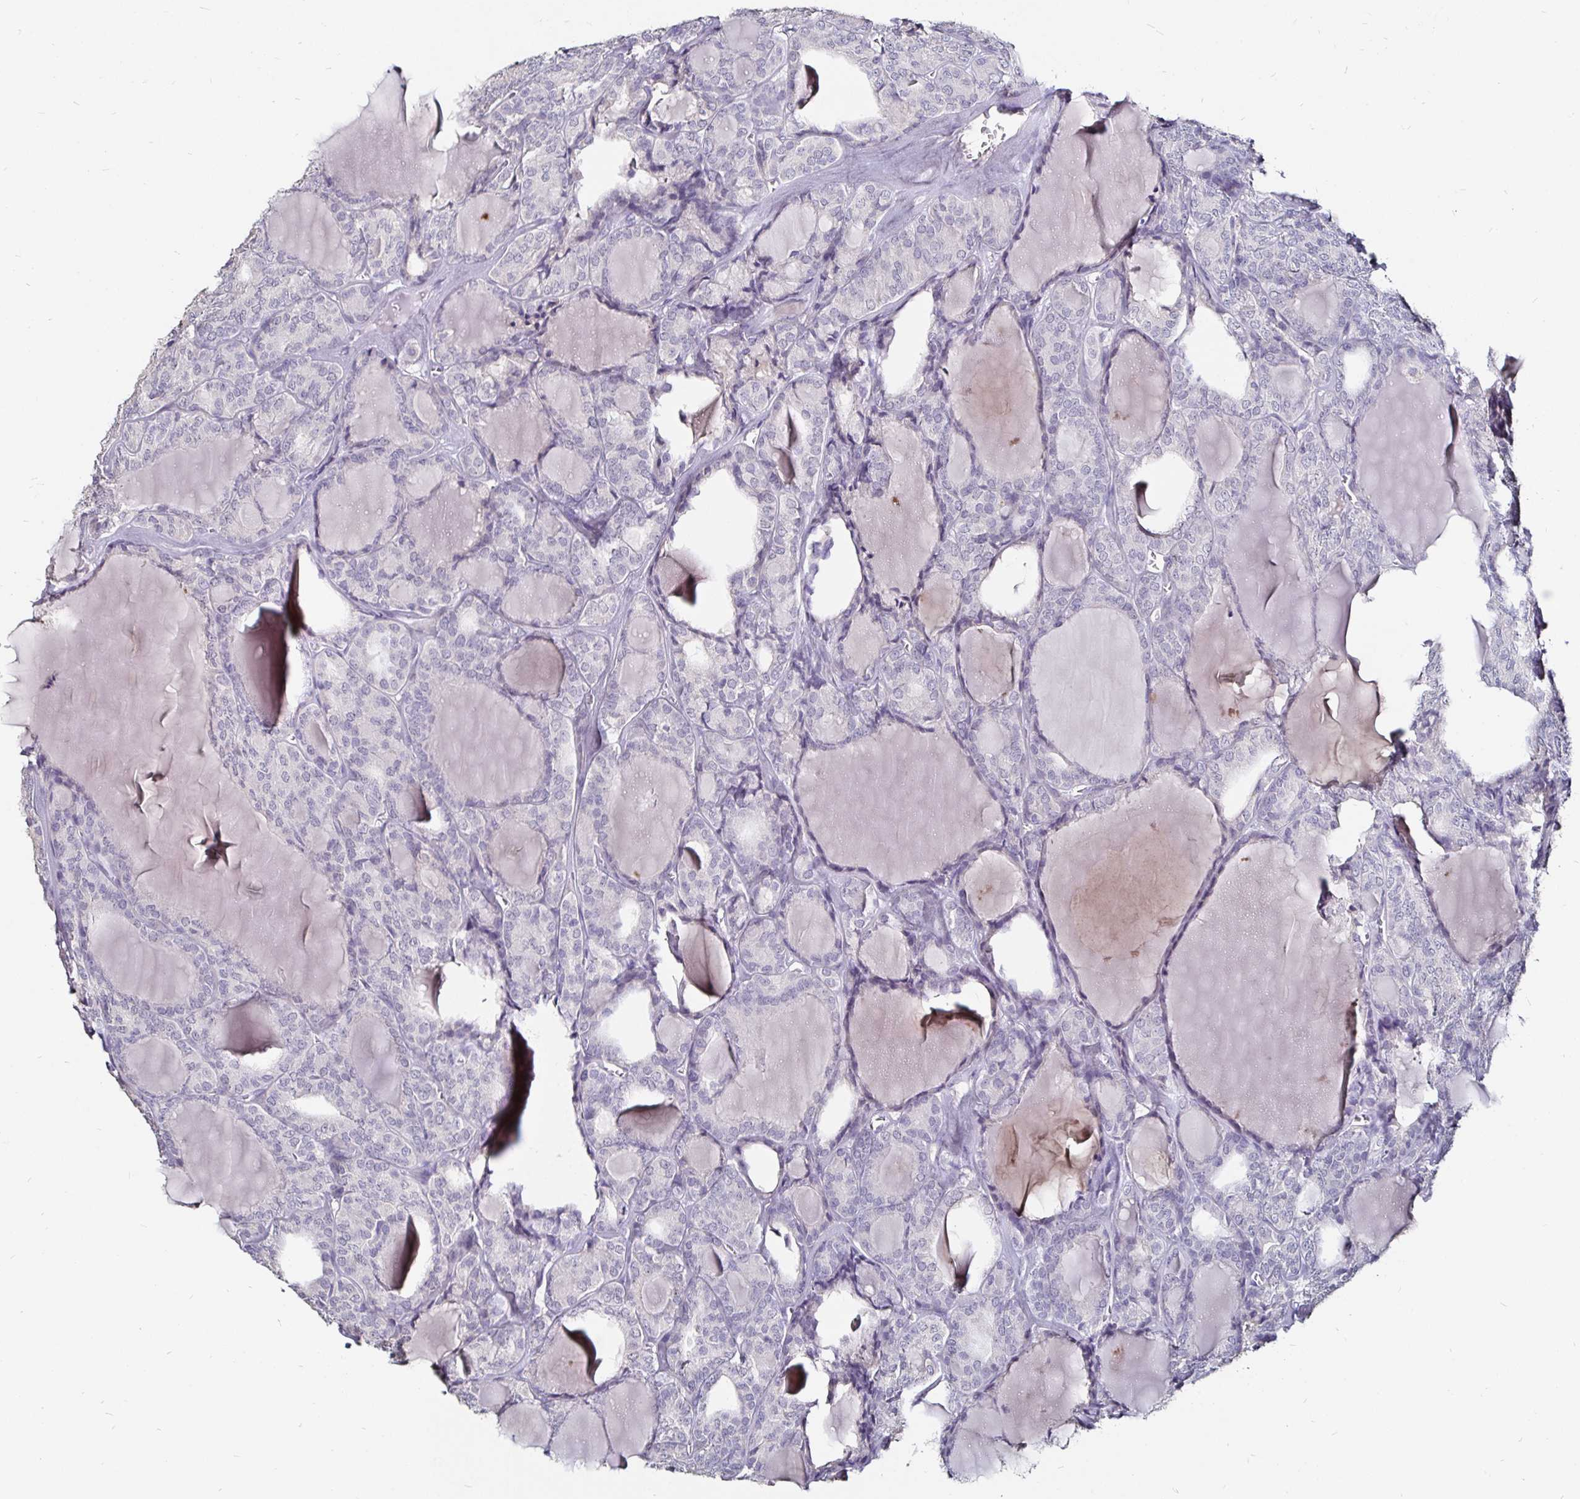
{"staining": {"intensity": "negative", "quantity": "none", "location": "none"}, "tissue": "thyroid cancer", "cell_type": "Tumor cells", "image_type": "cancer", "snomed": [{"axis": "morphology", "description": "Follicular adenoma carcinoma, NOS"}, {"axis": "topography", "description": "Thyroid gland"}], "caption": "IHC of thyroid cancer (follicular adenoma carcinoma) exhibits no staining in tumor cells. (Immunohistochemistry (ihc), brightfield microscopy, high magnification).", "gene": "FAIM2", "patient": {"sex": "male", "age": 74}}